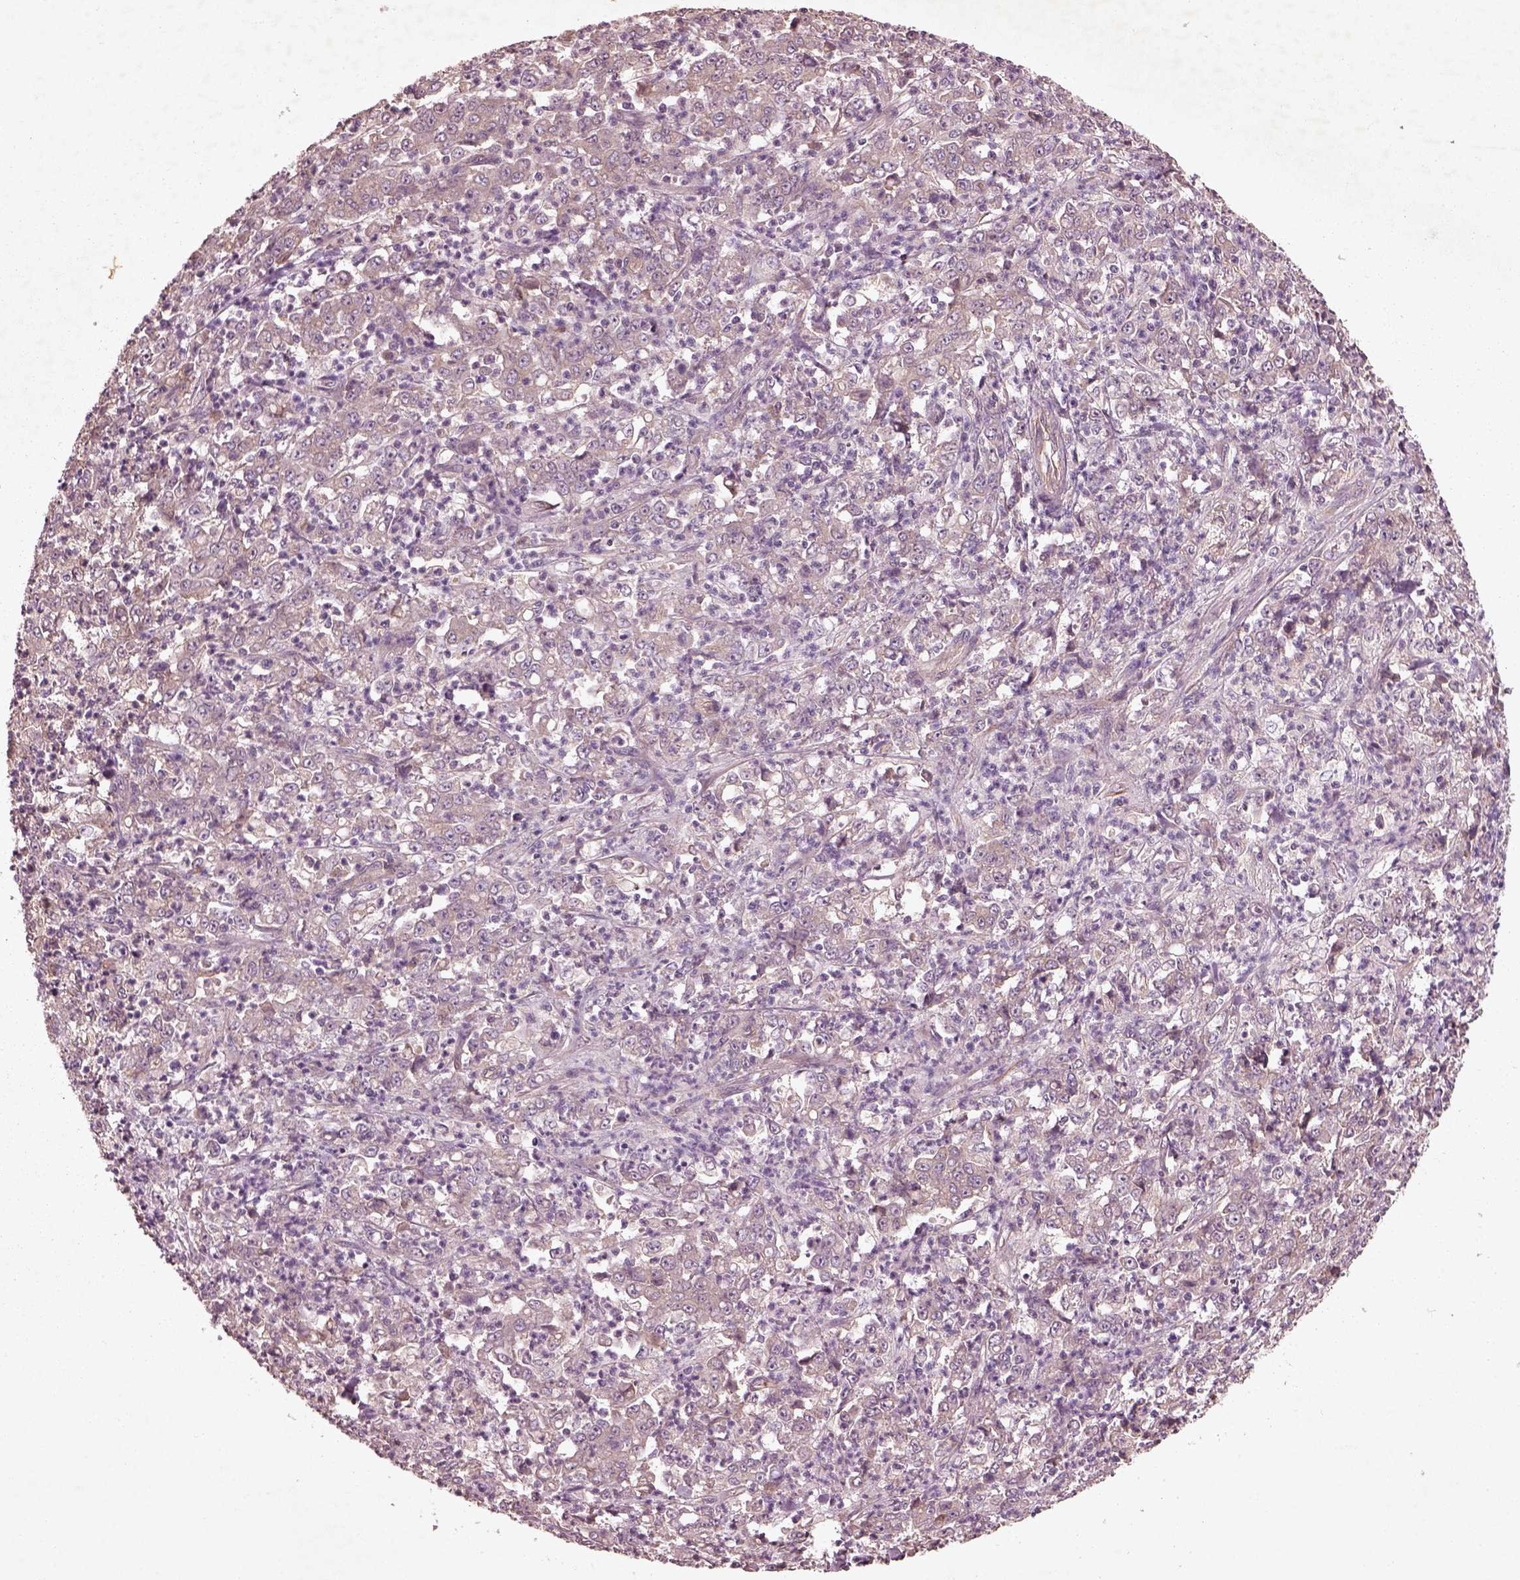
{"staining": {"intensity": "negative", "quantity": "none", "location": "none"}, "tissue": "stomach cancer", "cell_type": "Tumor cells", "image_type": "cancer", "snomed": [{"axis": "morphology", "description": "Adenocarcinoma, NOS"}, {"axis": "topography", "description": "Stomach, lower"}], "caption": "A micrograph of stomach cancer stained for a protein reveals no brown staining in tumor cells.", "gene": "FAM234A", "patient": {"sex": "female", "age": 71}}